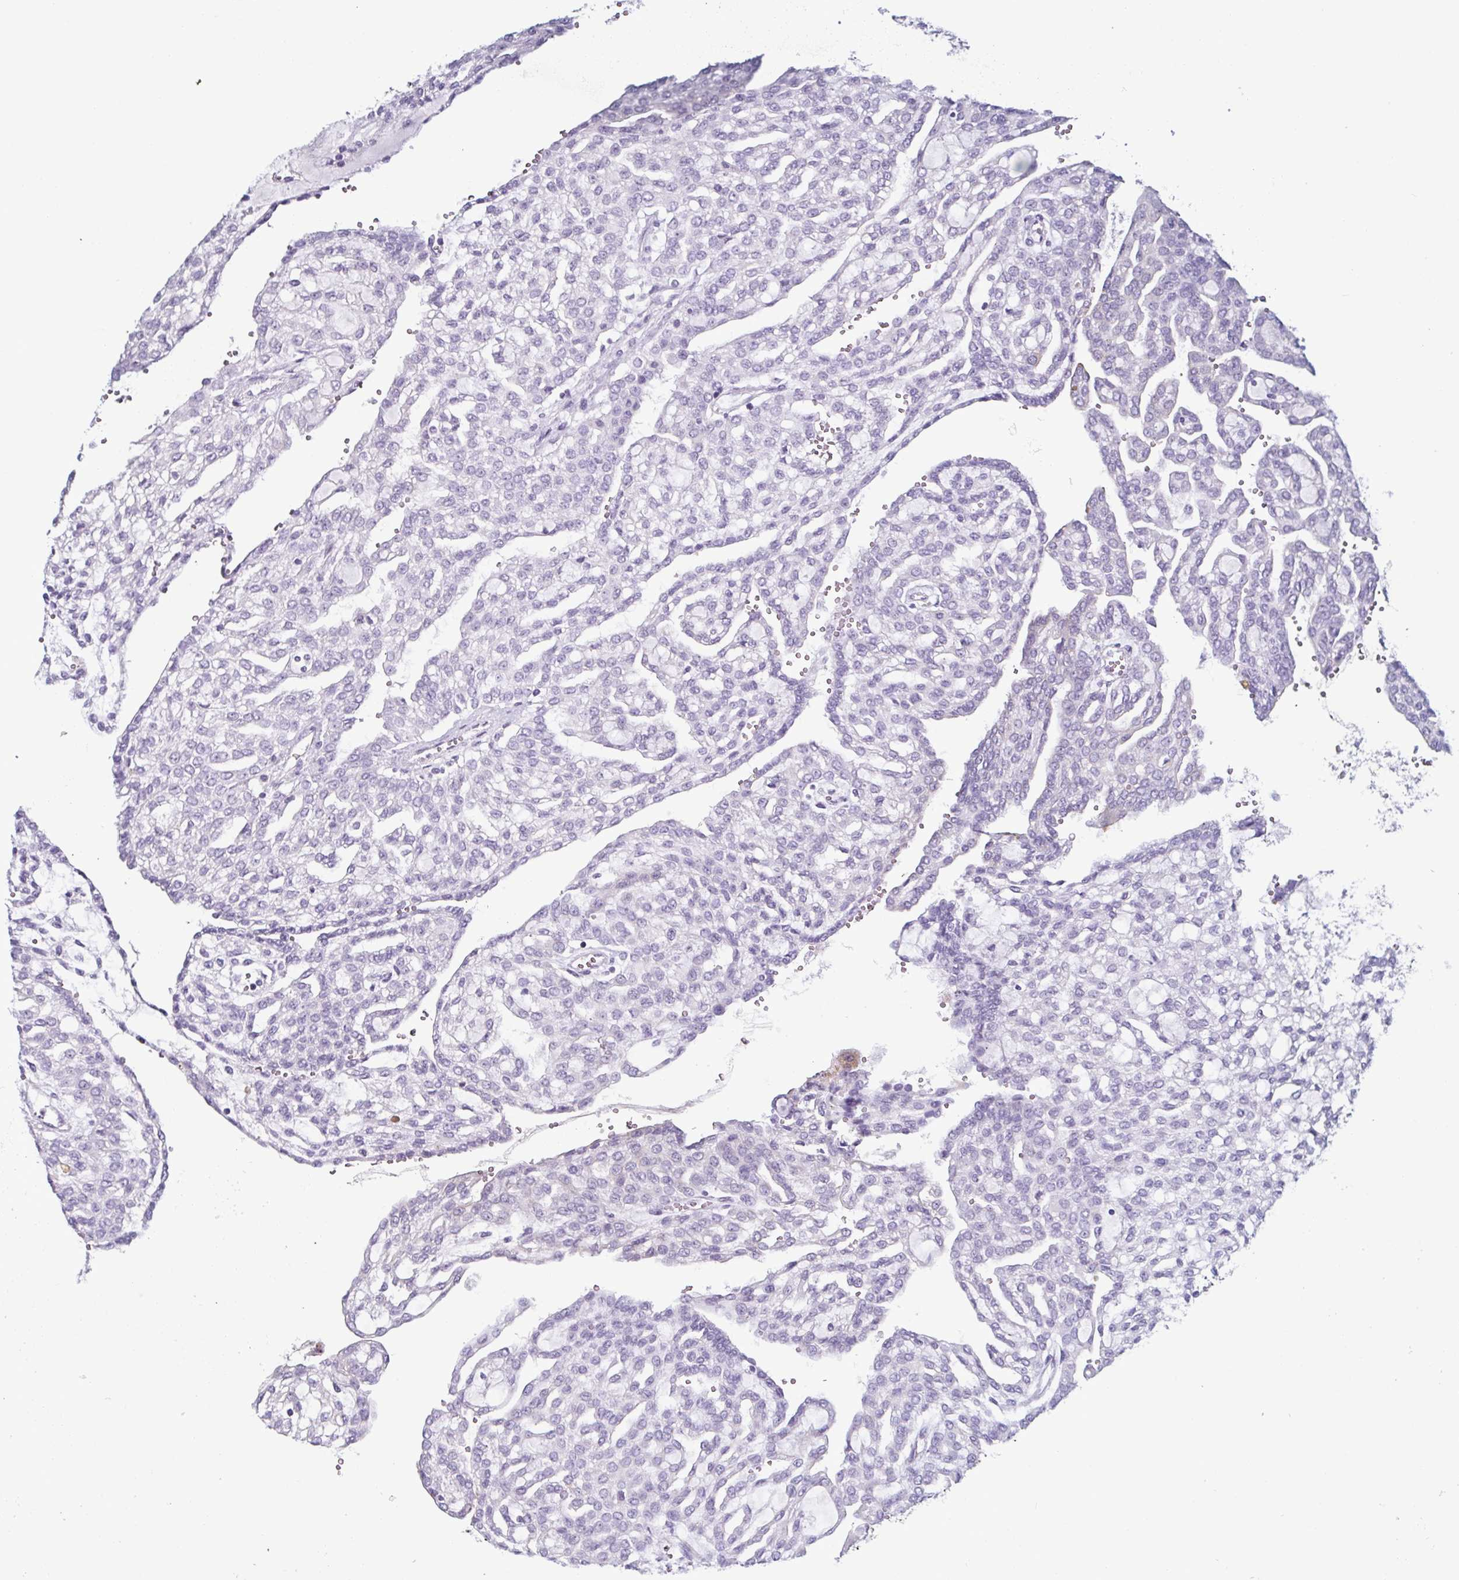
{"staining": {"intensity": "negative", "quantity": "none", "location": "none"}, "tissue": "renal cancer", "cell_type": "Tumor cells", "image_type": "cancer", "snomed": [{"axis": "morphology", "description": "Adenocarcinoma, NOS"}, {"axis": "topography", "description": "Kidney"}], "caption": "An immunohistochemistry (IHC) image of adenocarcinoma (renal) is shown. There is no staining in tumor cells of adenocarcinoma (renal). Brightfield microscopy of IHC stained with DAB (brown) and hematoxylin (blue), captured at high magnification.", "gene": "KRT10", "patient": {"sex": "male", "age": 63}}